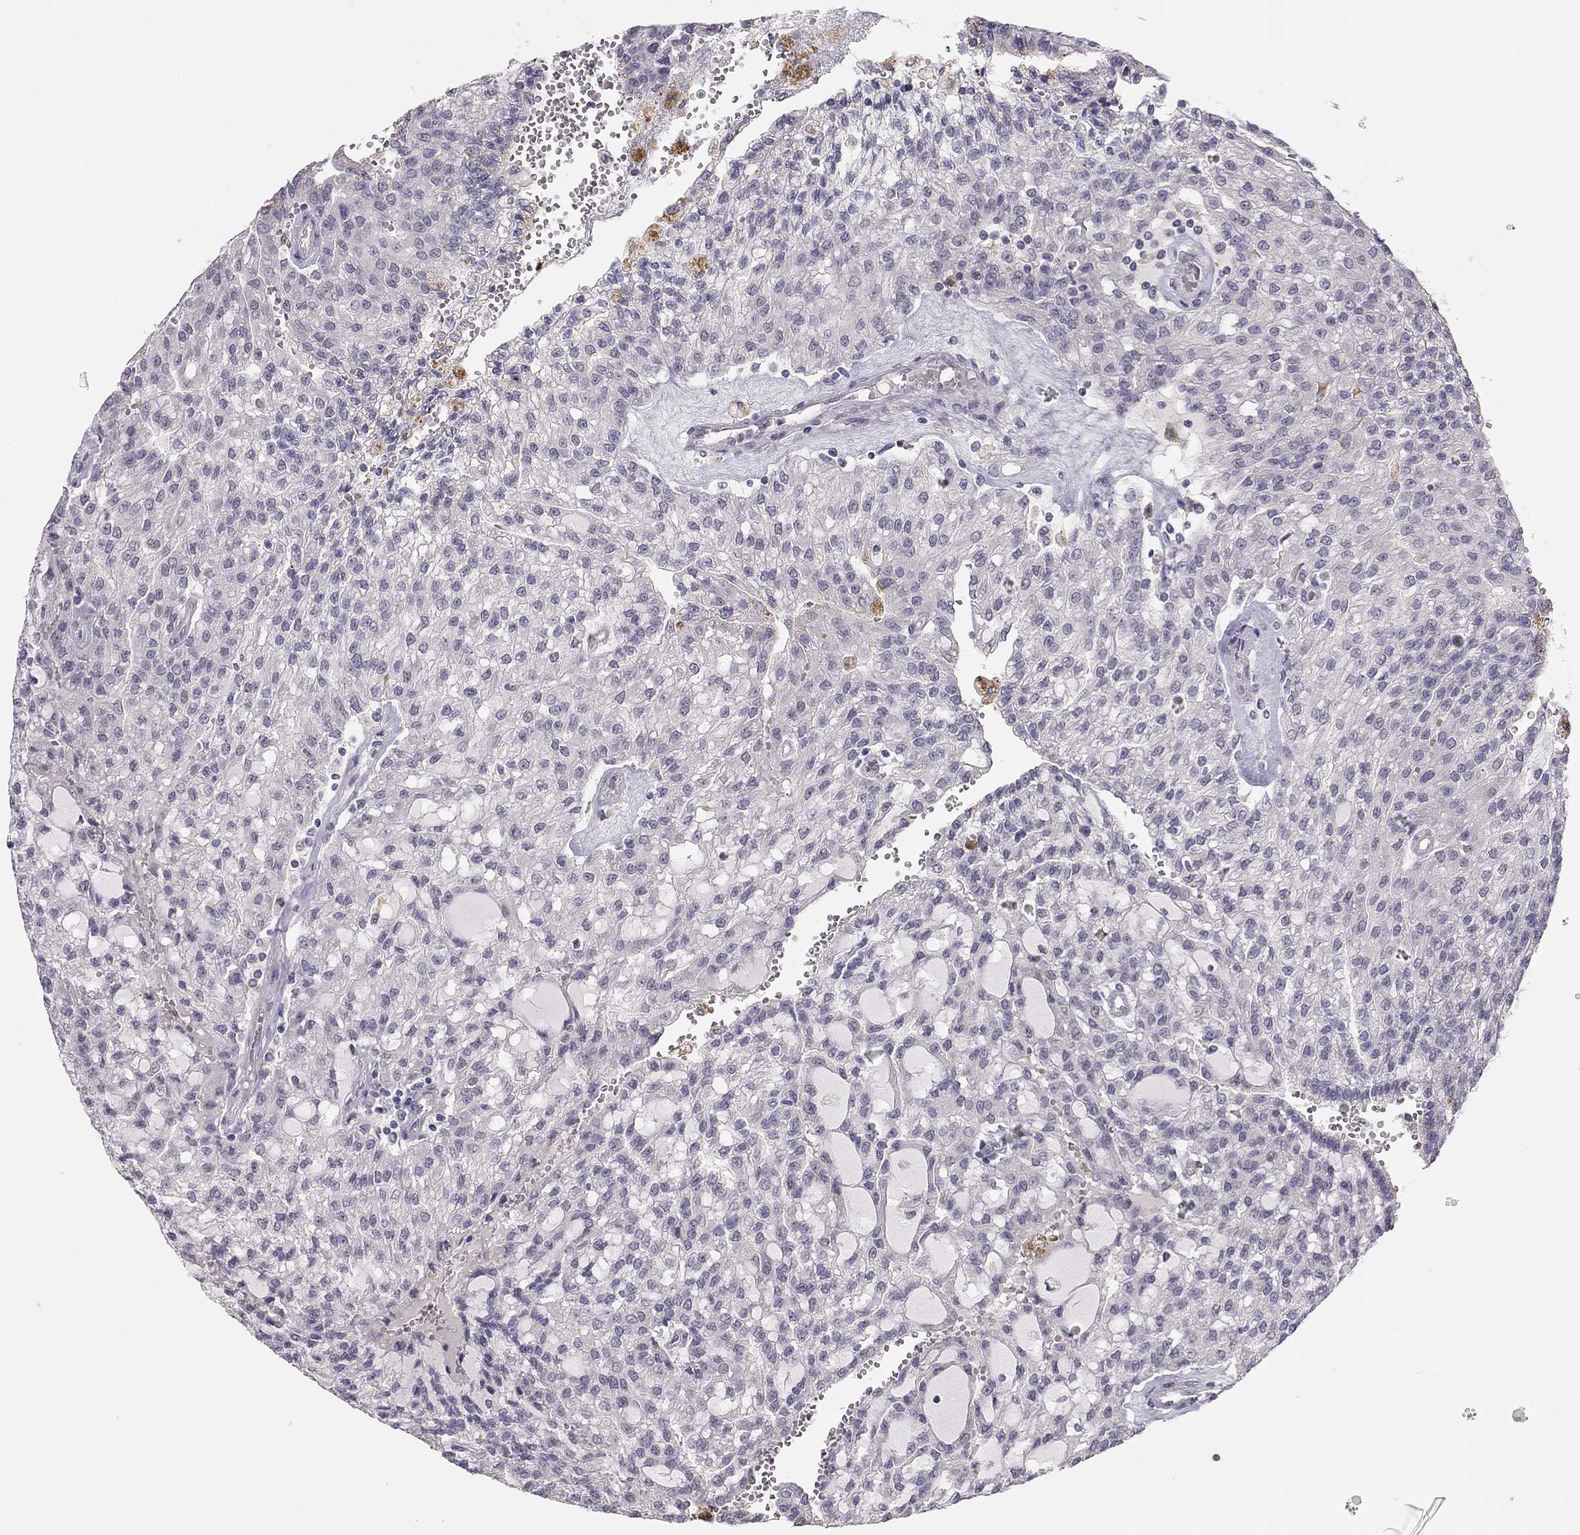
{"staining": {"intensity": "negative", "quantity": "none", "location": "none"}, "tissue": "renal cancer", "cell_type": "Tumor cells", "image_type": "cancer", "snomed": [{"axis": "morphology", "description": "Adenocarcinoma, NOS"}, {"axis": "topography", "description": "Kidney"}], "caption": "A histopathology image of human renal cancer is negative for staining in tumor cells.", "gene": "ADORA2A", "patient": {"sex": "male", "age": 63}}